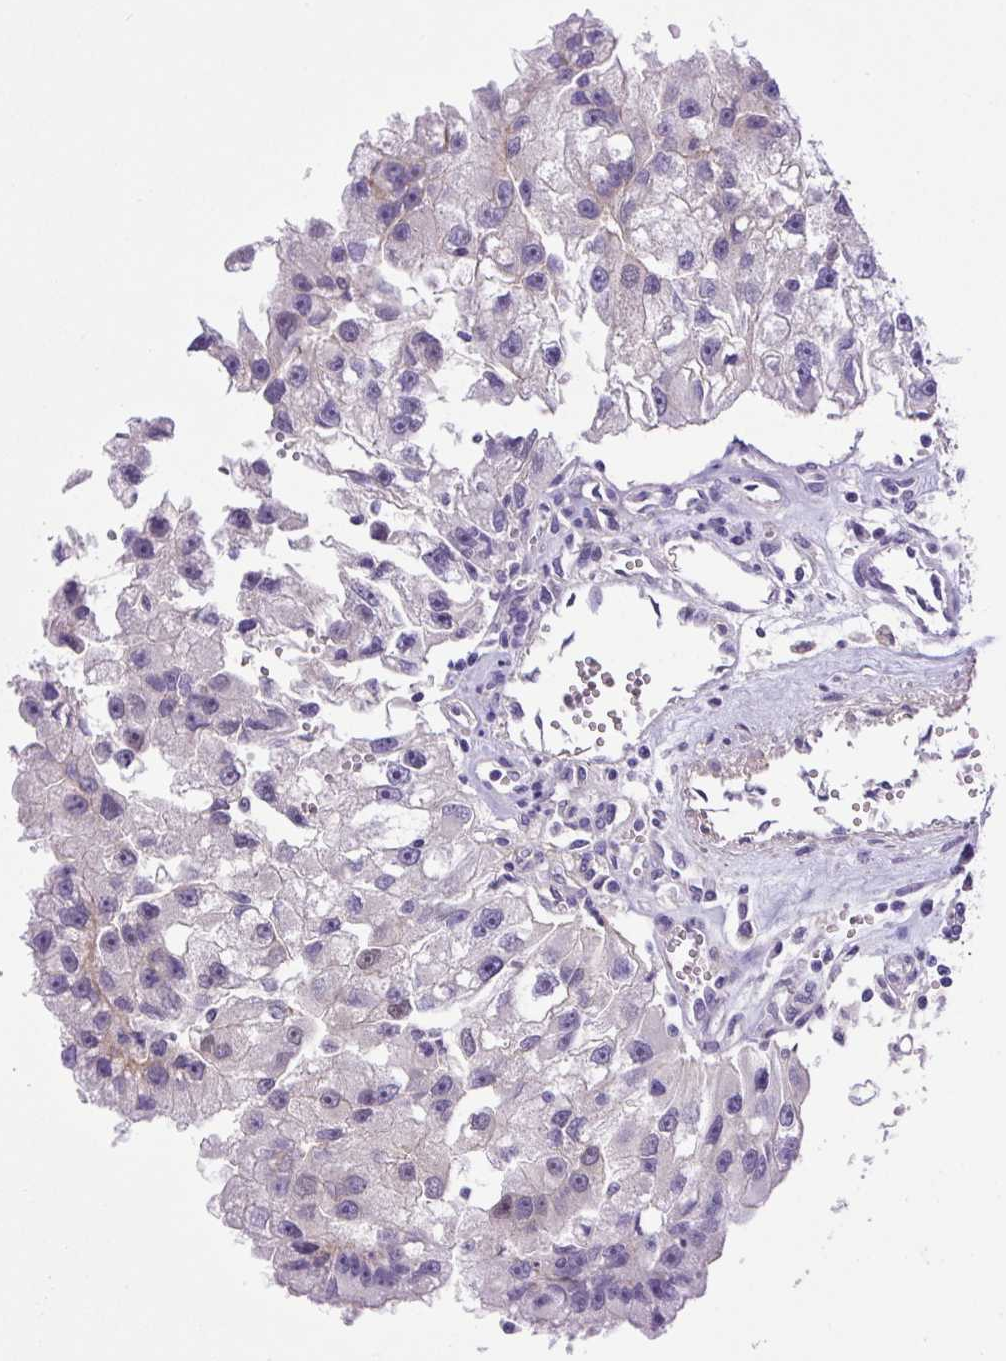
{"staining": {"intensity": "negative", "quantity": "none", "location": "none"}, "tissue": "renal cancer", "cell_type": "Tumor cells", "image_type": "cancer", "snomed": [{"axis": "morphology", "description": "Adenocarcinoma, NOS"}, {"axis": "topography", "description": "Kidney"}], "caption": "Renal cancer (adenocarcinoma) was stained to show a protein in brown. There is no significant staining in tumor cells.", "gene": "NPTN", "patient": {"sex": "male", "age": 63}}